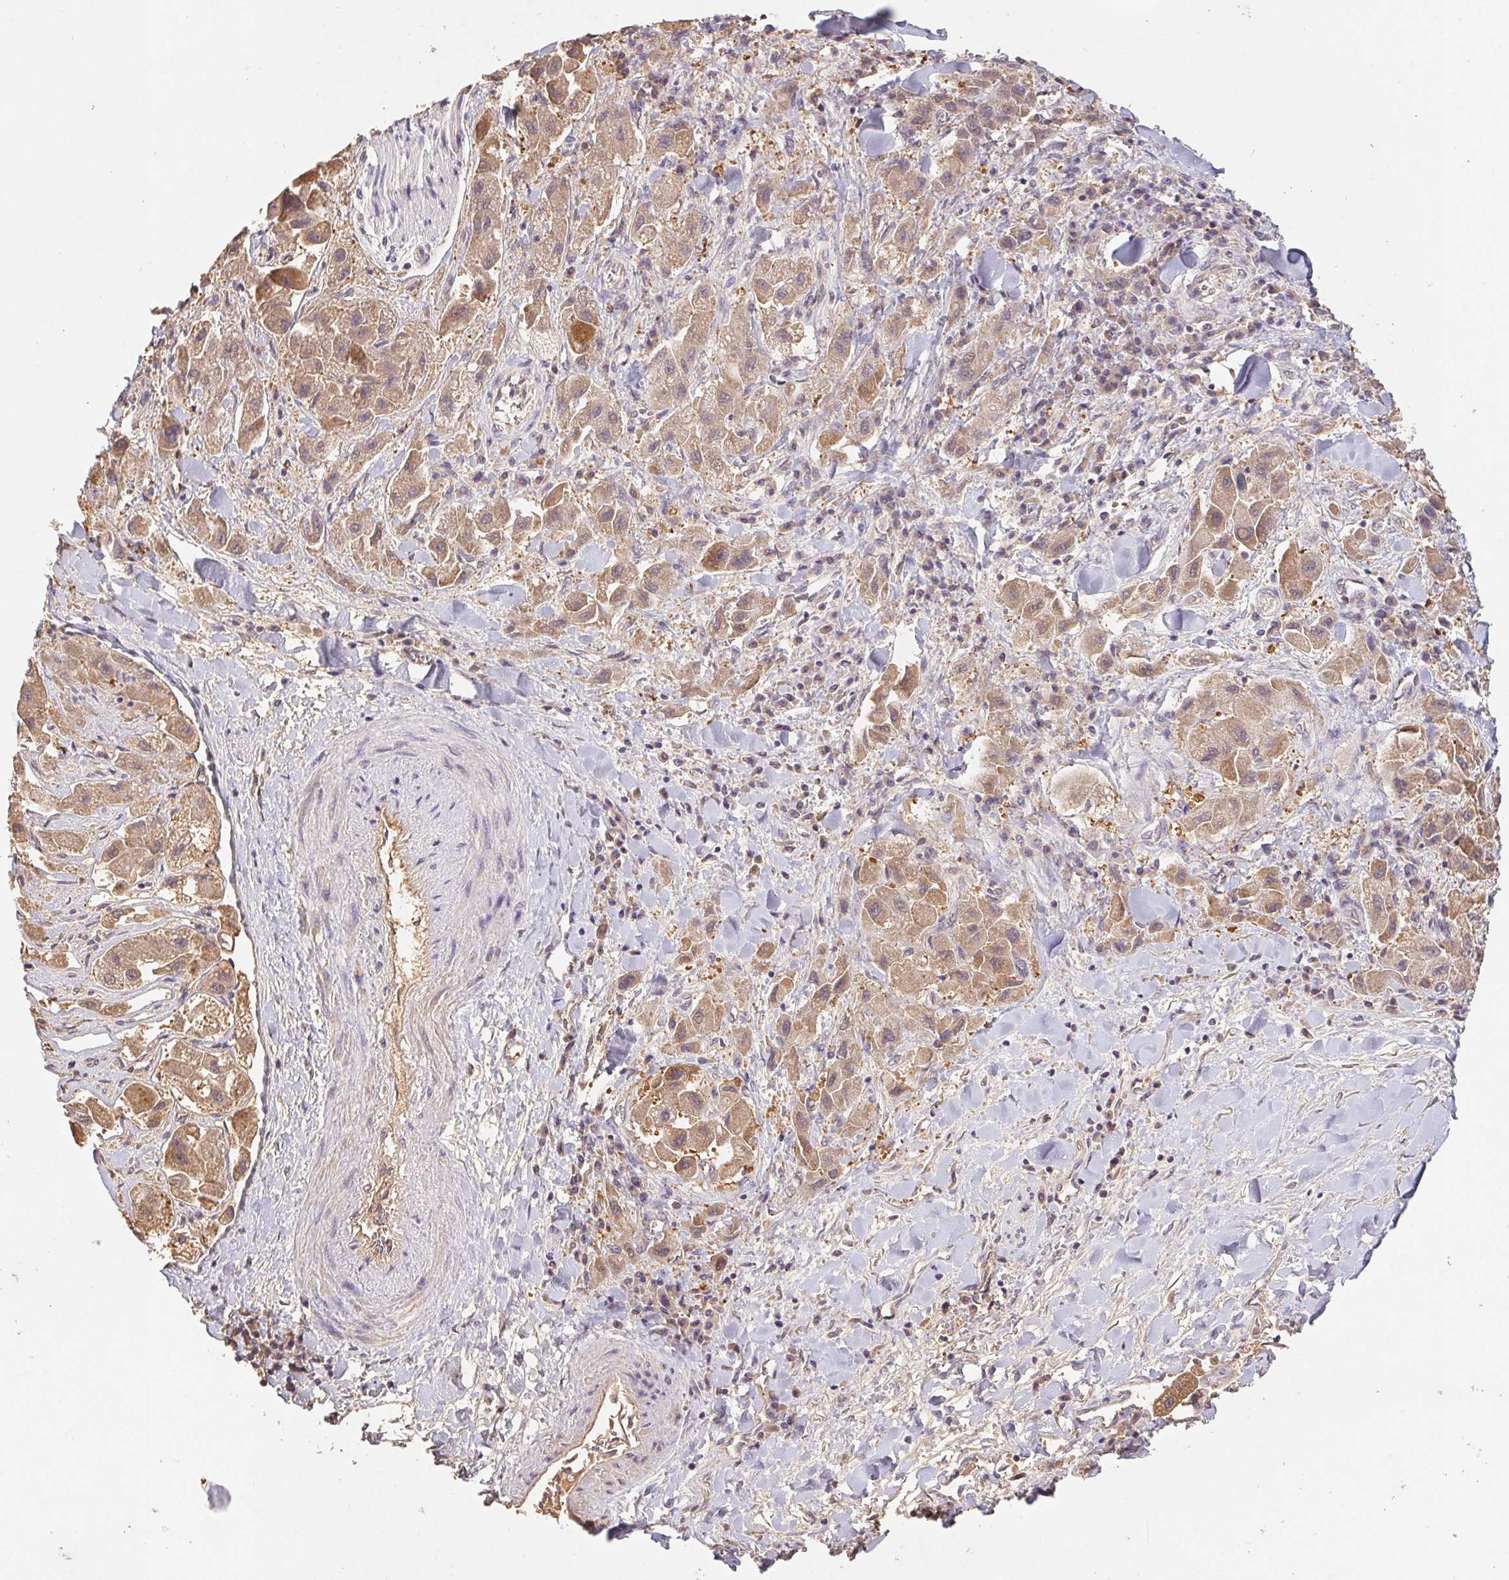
{"staining": {"intensity": "moderate", "quantity": ">75%", "location": "cytoplasmic/membranous"}, "tissue": "liver cancer", "cell_type": "Tumor cells", "image_type": "cancer", "snomed": [{"axis": "morphology", "description": "Carcinoma, Hepatocellular, NOS"}, {"axis": "topography", "description": "Liver"}], "caption": "Immunohistochemistry staining of hepatocellular carcinoma (liver), which demonstrates medium levels of moderate cytoplasmic/membranous expression in about >75% of tumor cells indicating moderate cytoplasmic/membranous protein expression. The staining was performed using DAB (brown) for protein detection and nuclei were counterstained in hematoxylin (blue).", "gene": "RAB11A", "patient": {"sex": "male", "age": 24}}